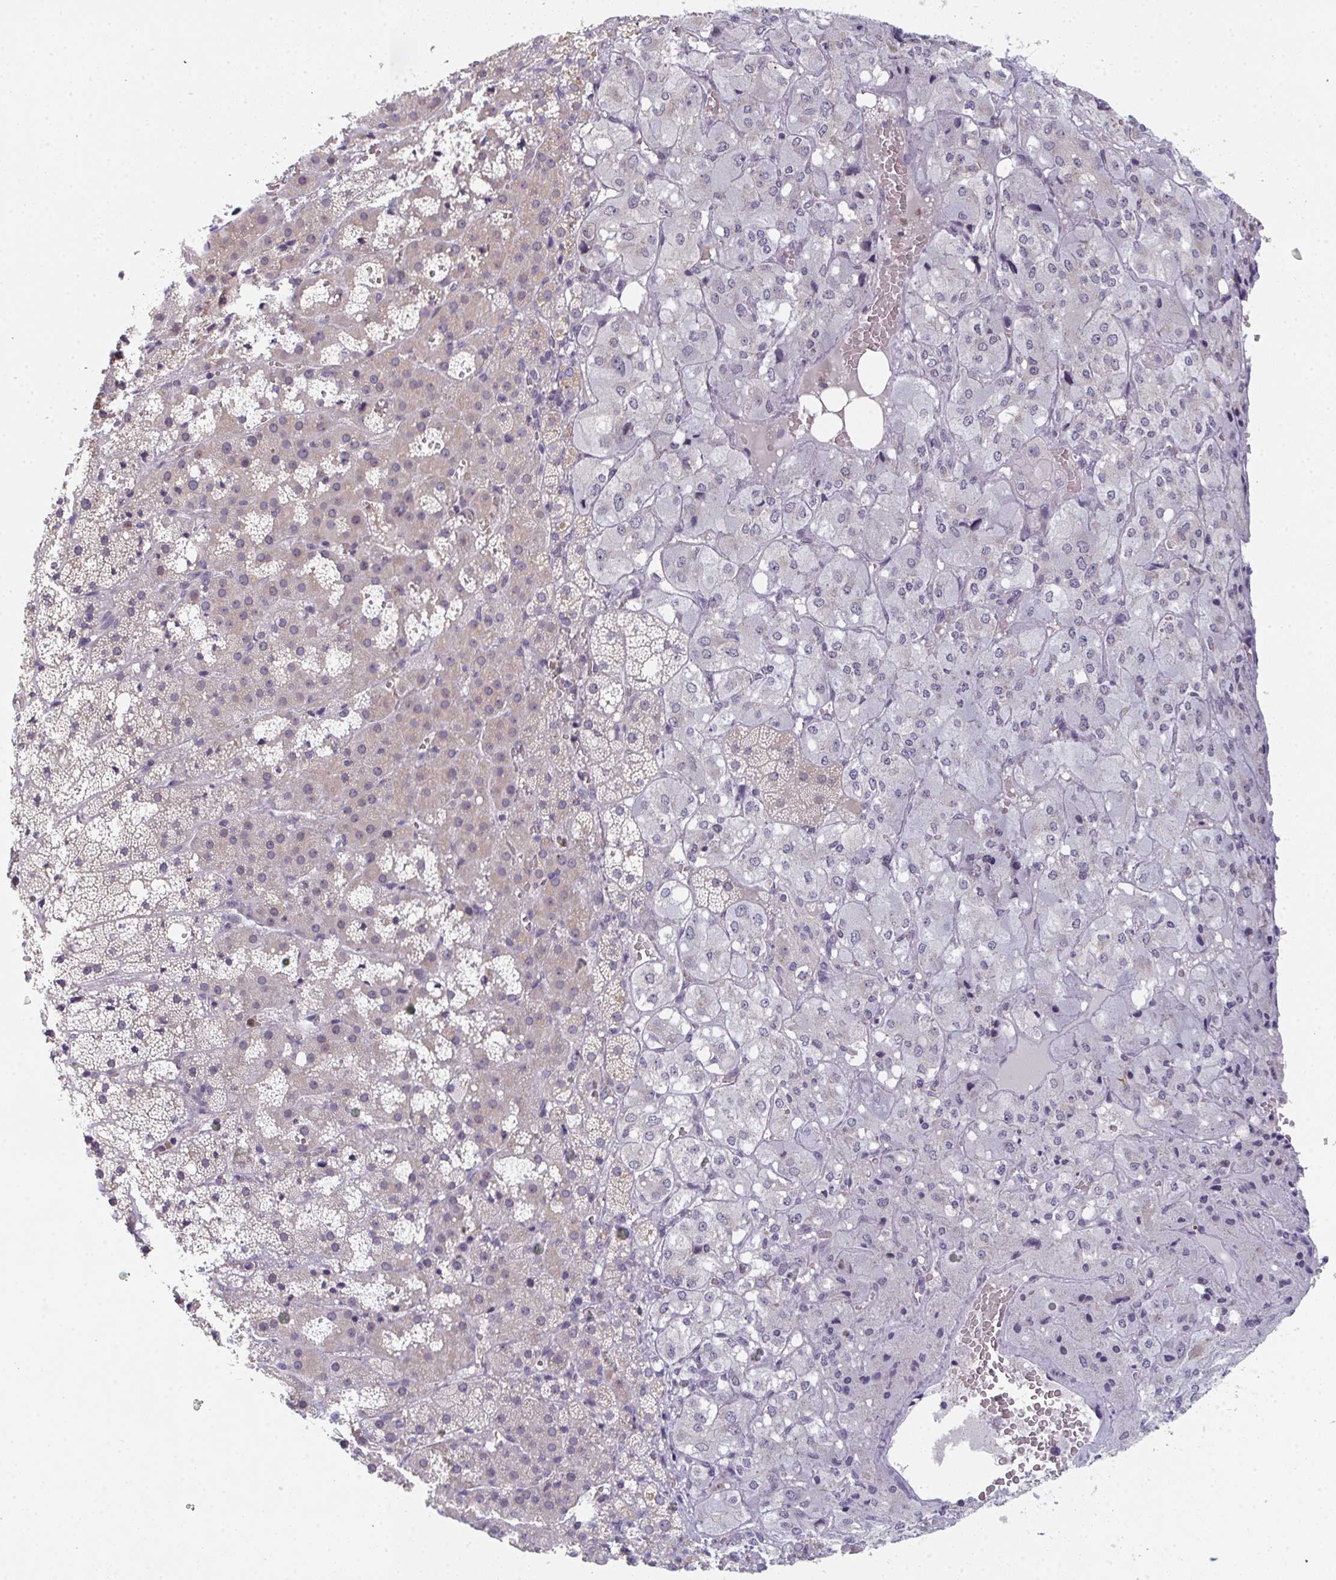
{"staining": {"intensity": "weak", "quantity": "25%-75%", "location": "cytoplasmic/membranous"}, "tissue": "adrenal gland", "cell_type": "Glandular cells", "image_type": "normal", "snomed": [{"axis": "morphology", "description": "Normal tissue, NOS"}, {"axis": "topography", "description": "Adrenal gland"}], "caption": "Benign adrenal gland was stained to show a protein in brown. There is low levels of weak cytoplasmic/membranous expression in about 25%-75% of glandular cells.", "gene": "RIOK1", "patient": {"sex": "male", "age": 53}}